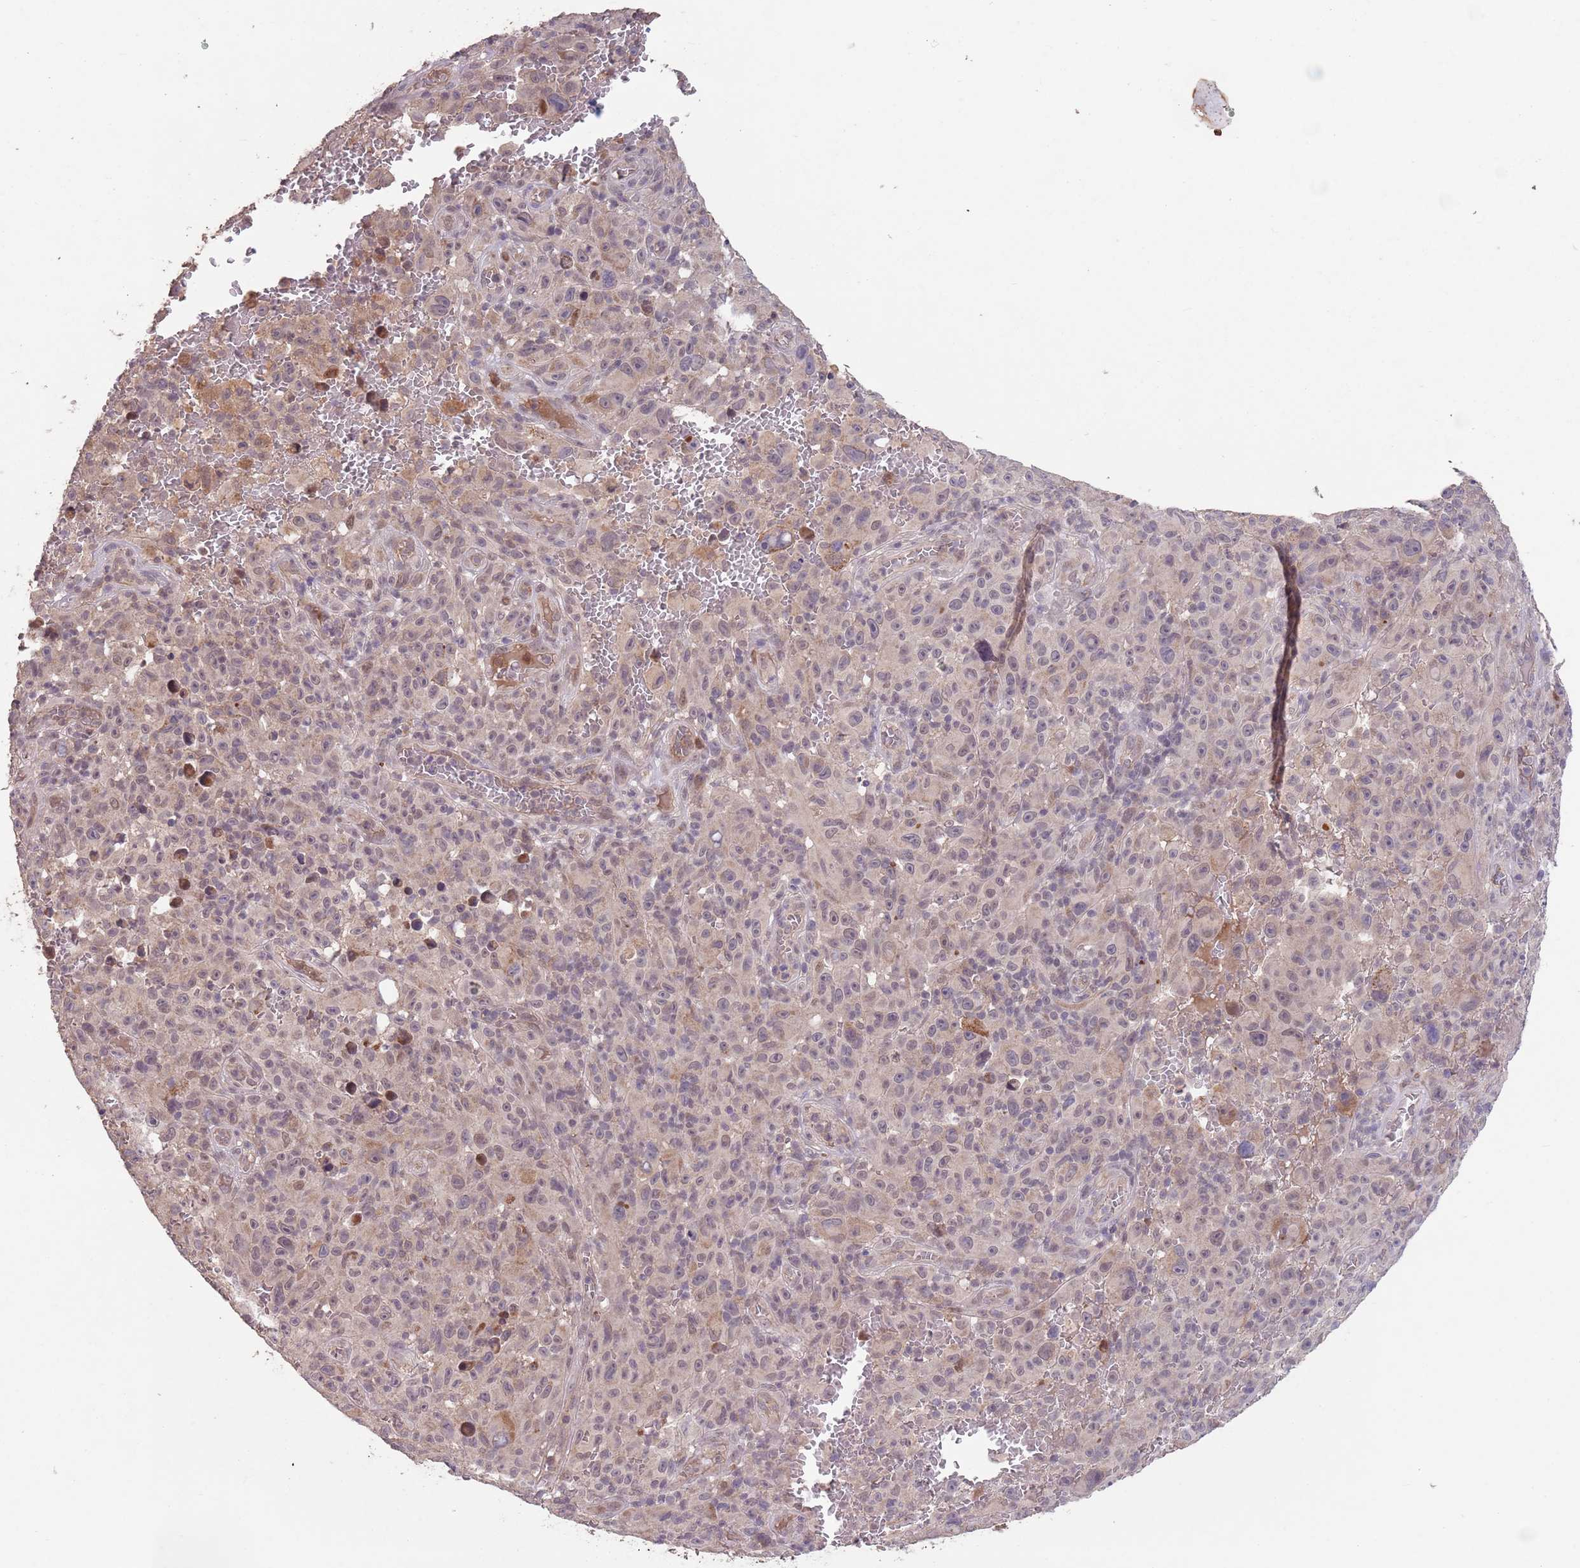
{"staining": {"intensity": "negative", "quantity": "none", "location": "none"}, "tissue": "melanoma", "cell_type": "Tumor cells", "image_type": "cancer", "snomed": [{"axis": "morphology", "description": "Malignant melanoma, NOS"}, {"axis": "topography", "description": "Skin"}], "caption": "A high-resolution histopathology image shows immunohistochemistry staining of malignant melanoma, which displays no significant staining in tumor cells.", "gene": "MEI1", "patient": {"sex": "female", "age": 82}}